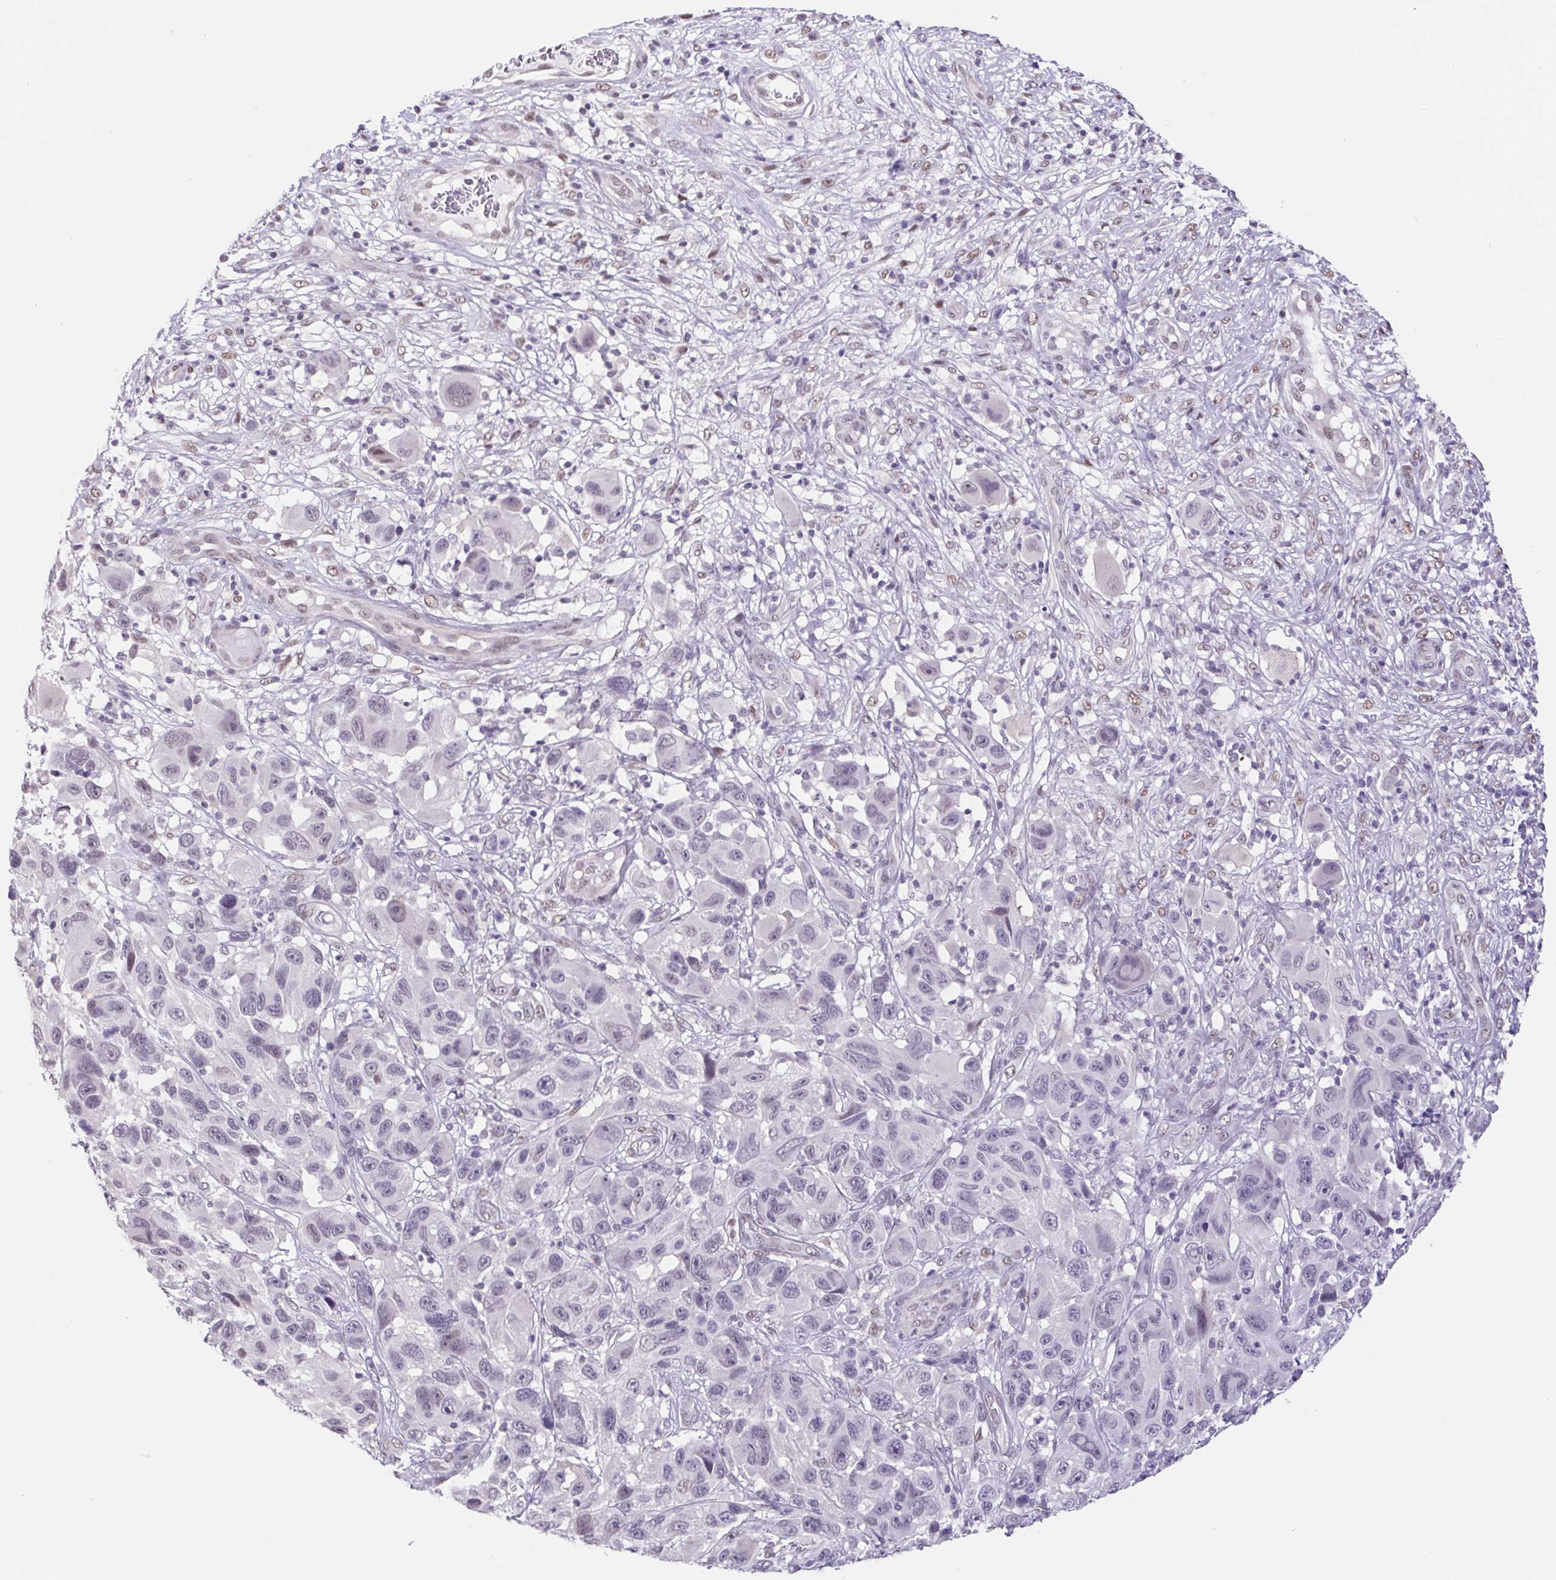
{"staining": {"intensity": "negative", "quantity": "none", "location": "none"}, "tissue": "melanoma", "cell_type": "Tumor cells", "image_type": "cancer", "snomed": [{"axis": "morphology", "description": "Malignant melanoma, NOS"}, {"axis": "topography", "description": "Skin"}], "caption": "Immunohistochemistry (IHC) image of malignant melanoma stained for a protein (brown), which exhibits no positivity in tumor cells.", "gene": "CAND1", "patient": {"sex": "male", "age": 53}}